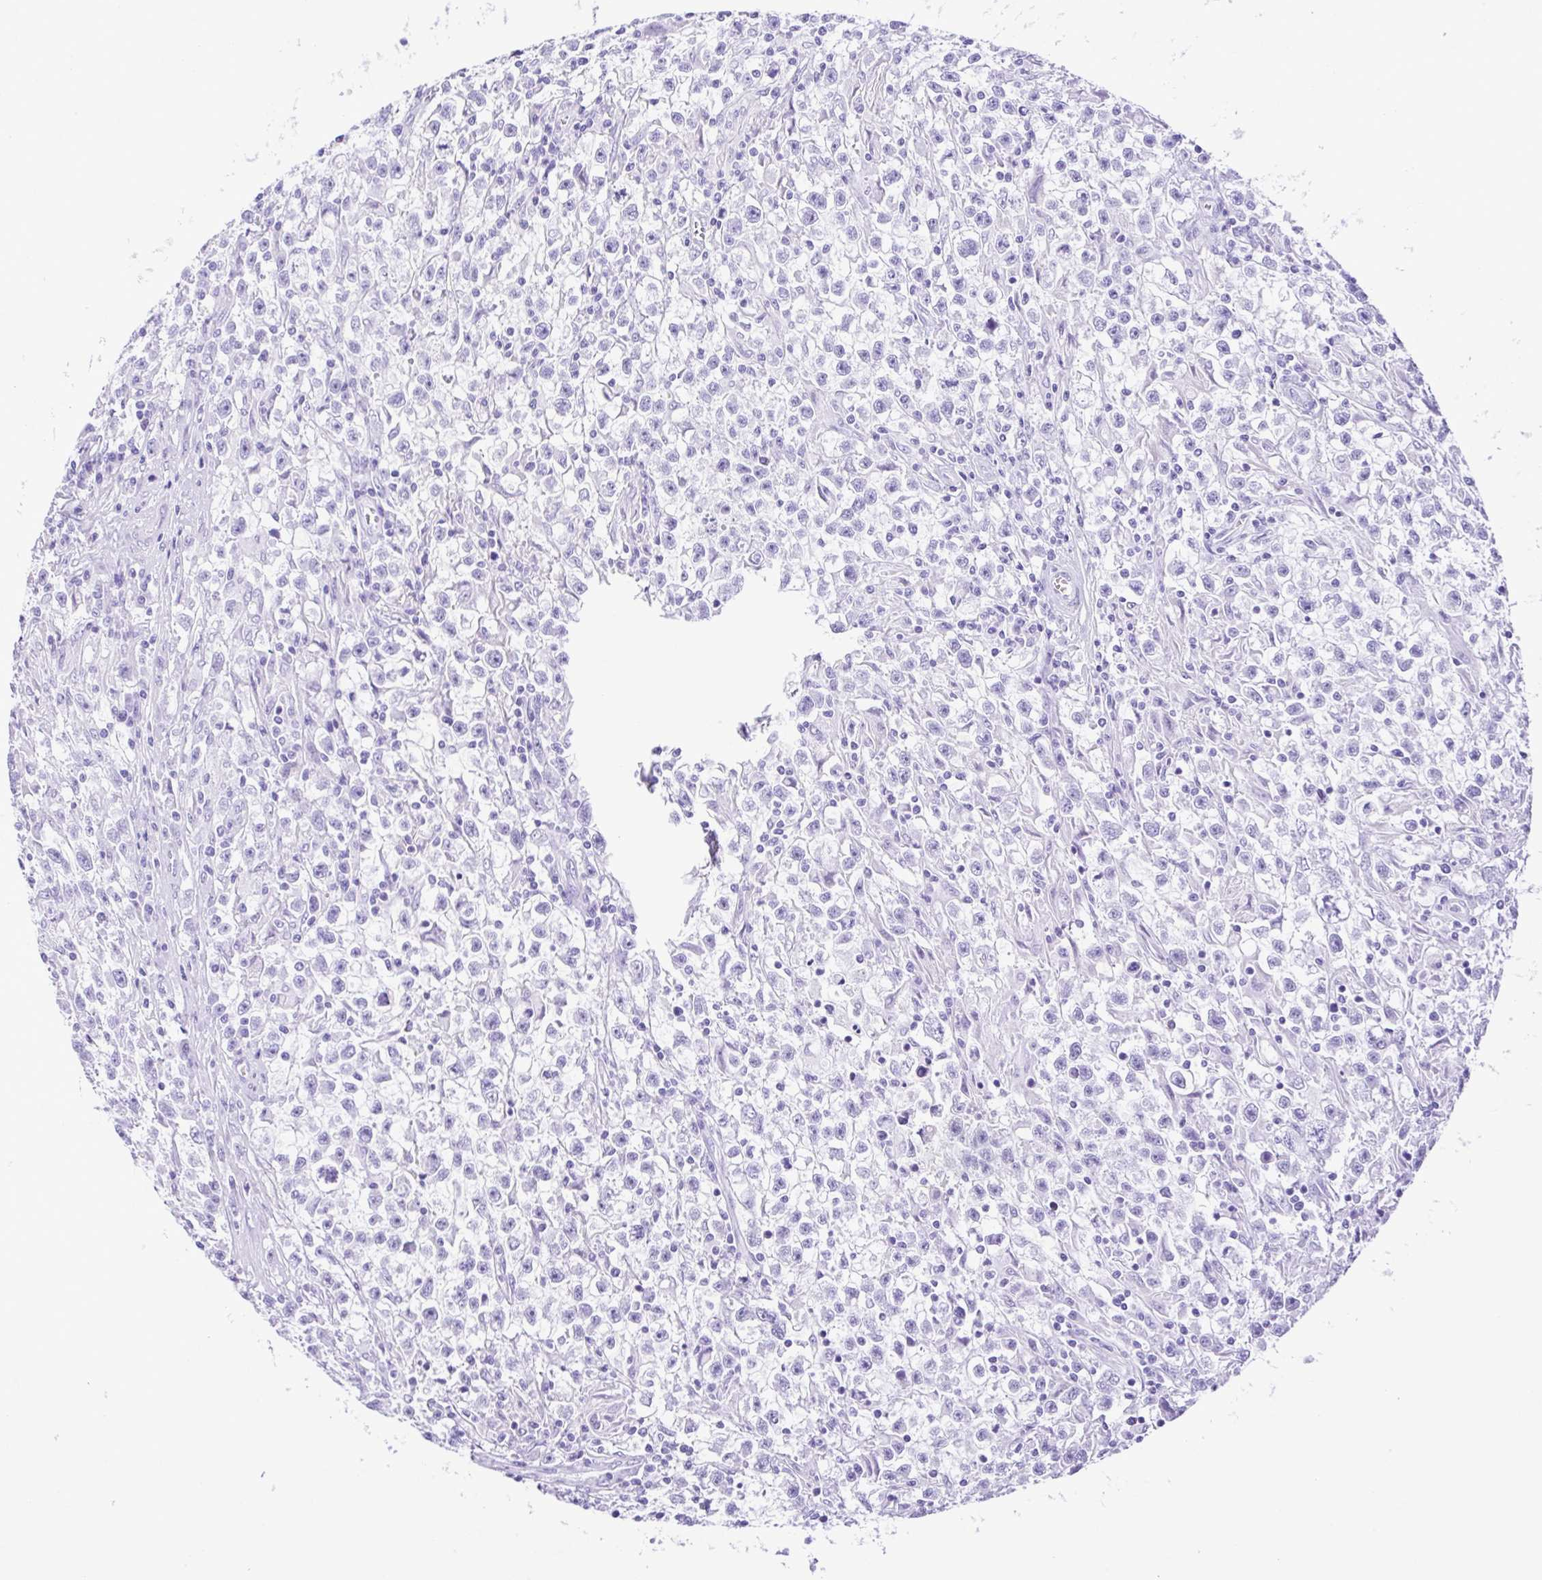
{"staining": {"intensity": "negative", "quantity": "none", "location": "none"}, "tissue": "testis cancer", "cell_type": "Tumor cells", "image_type": "cancer", "snomed": [{"axis": "morphology", "description": "Seminoma, NOS"}, {"axis": "topography", "description": "Testis"}], "caption": "This is an immunohistochemistry histopathology image of human testis seminoma. There is no positivity in tumor cells.", "gene": "SYT1", "patient": {"sex": "male", "age": 31}}